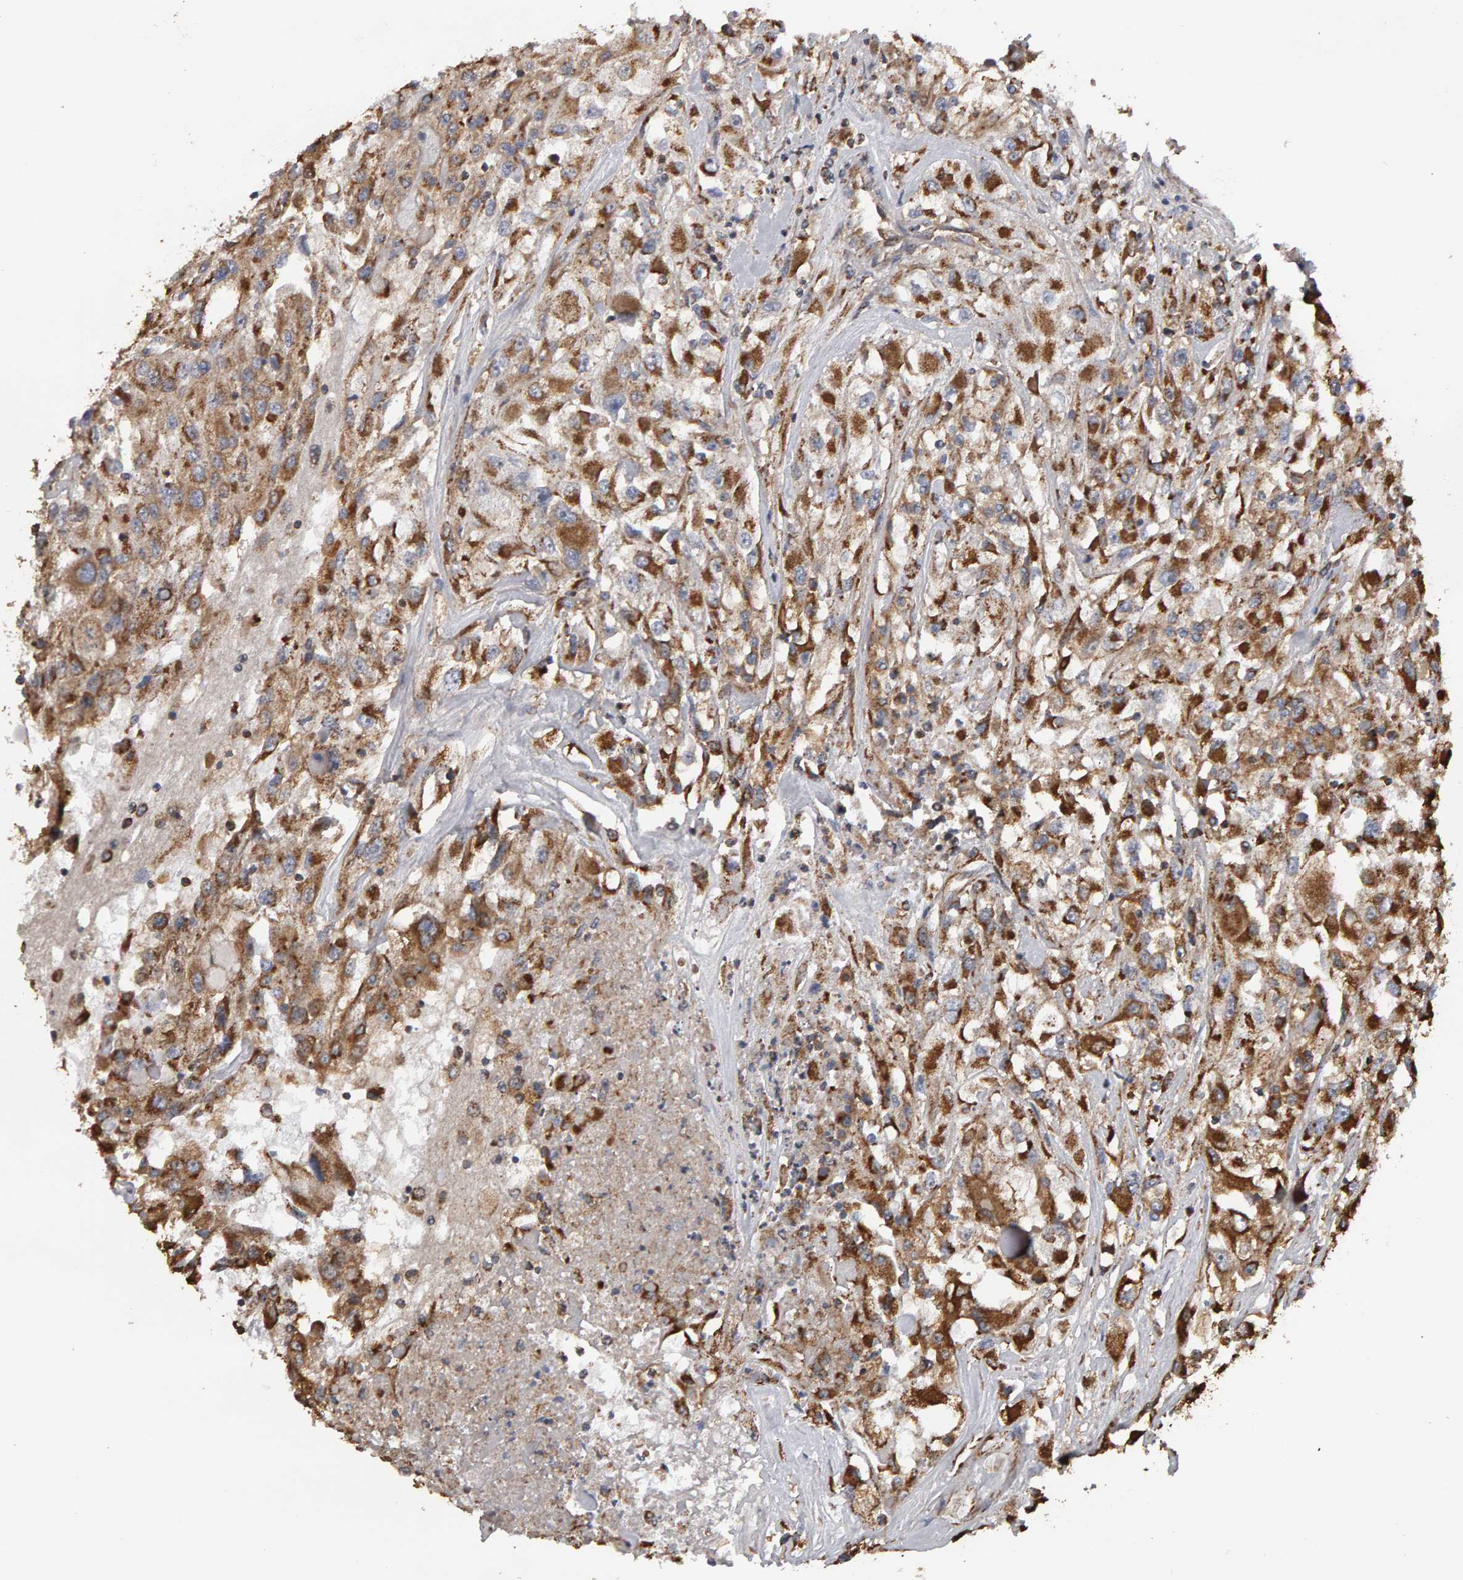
{"staining": {"intensity": "moderate", "quantity": ">75%", "location": "cytoplasmic/membranous"}, "tissue": "renal cancer", "cell_type": "Tumor cells", "image_type": "cancer", "snomed": [{"axis": "morphology", "description": "Adenocarcinoma, NOS"}, {"axis": "topography", "description": "Kidney"}], "caption": "Immunohistochemistry (IHC) photomicrograph of neoplastic tissue: human renal cancer (adenocarcinoma) stained using immunohistochemistry (IHC) exhibits medium levels of moderate protein expression localized specifically in the cytoplasmic/membranous of tumor cells, appearing as a cytoplasmic/membranous brown color.", "gene": "TOM1L1", "patient": {"sex": "female", "age": 52}}